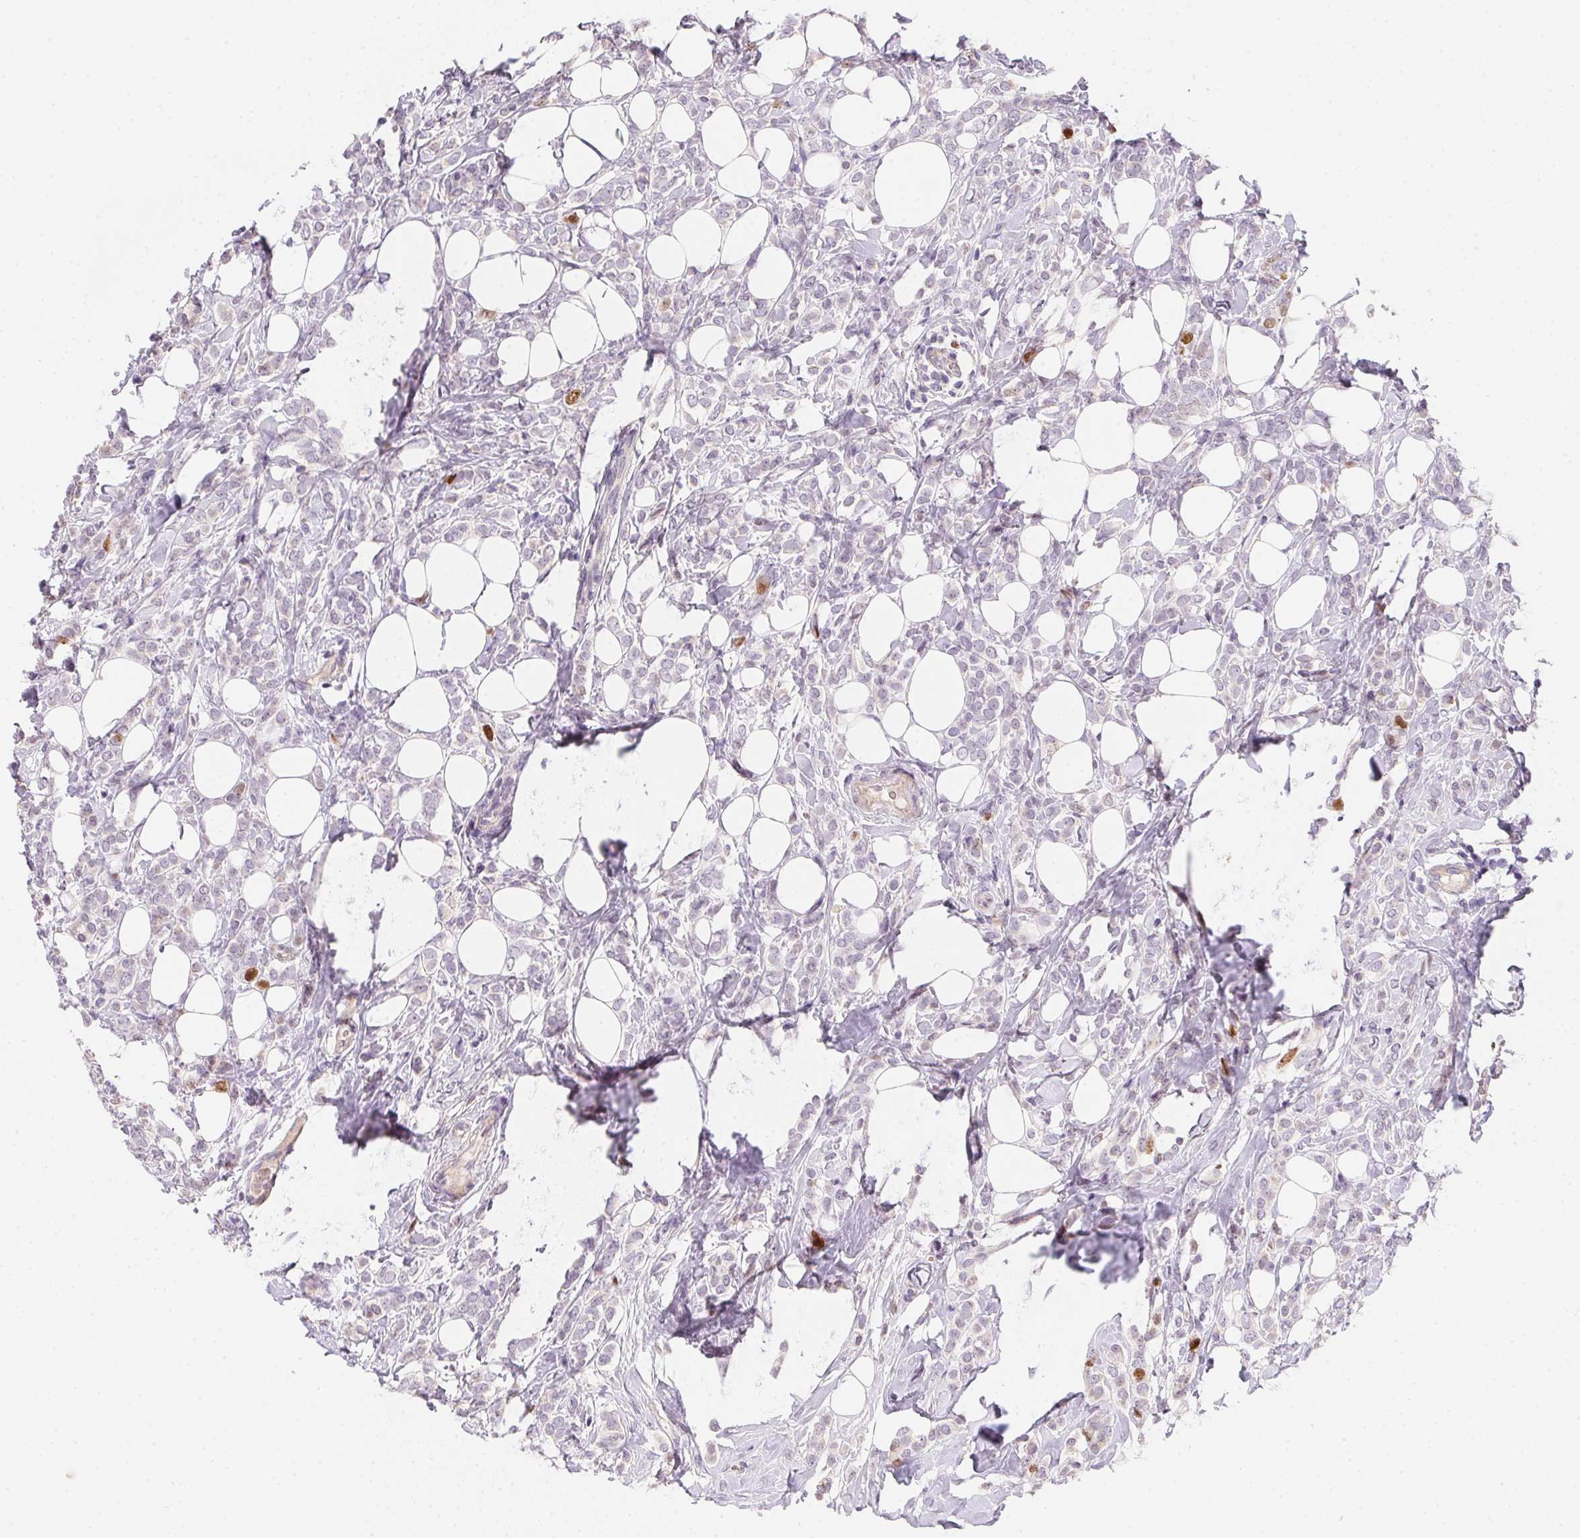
{"staining": {"intensity": "moderate", "quantity": "<25%", "location": "nuclear"}, "tissue": "breast cancer", "cell_type": "Tumor cells", "image_type": "cancer", "snomed": [{"axis": "morphology", "description": "Lobular carcinoma"}, {"axis": "topography", "description": "Breast"}], "caption": "Brown immunohistochemical staining in breast cancer displays moderate nuclear staining in about <25% of tumor cells.", "gene": "HELLS", "patient": {"sex": "female", "age": 49}}